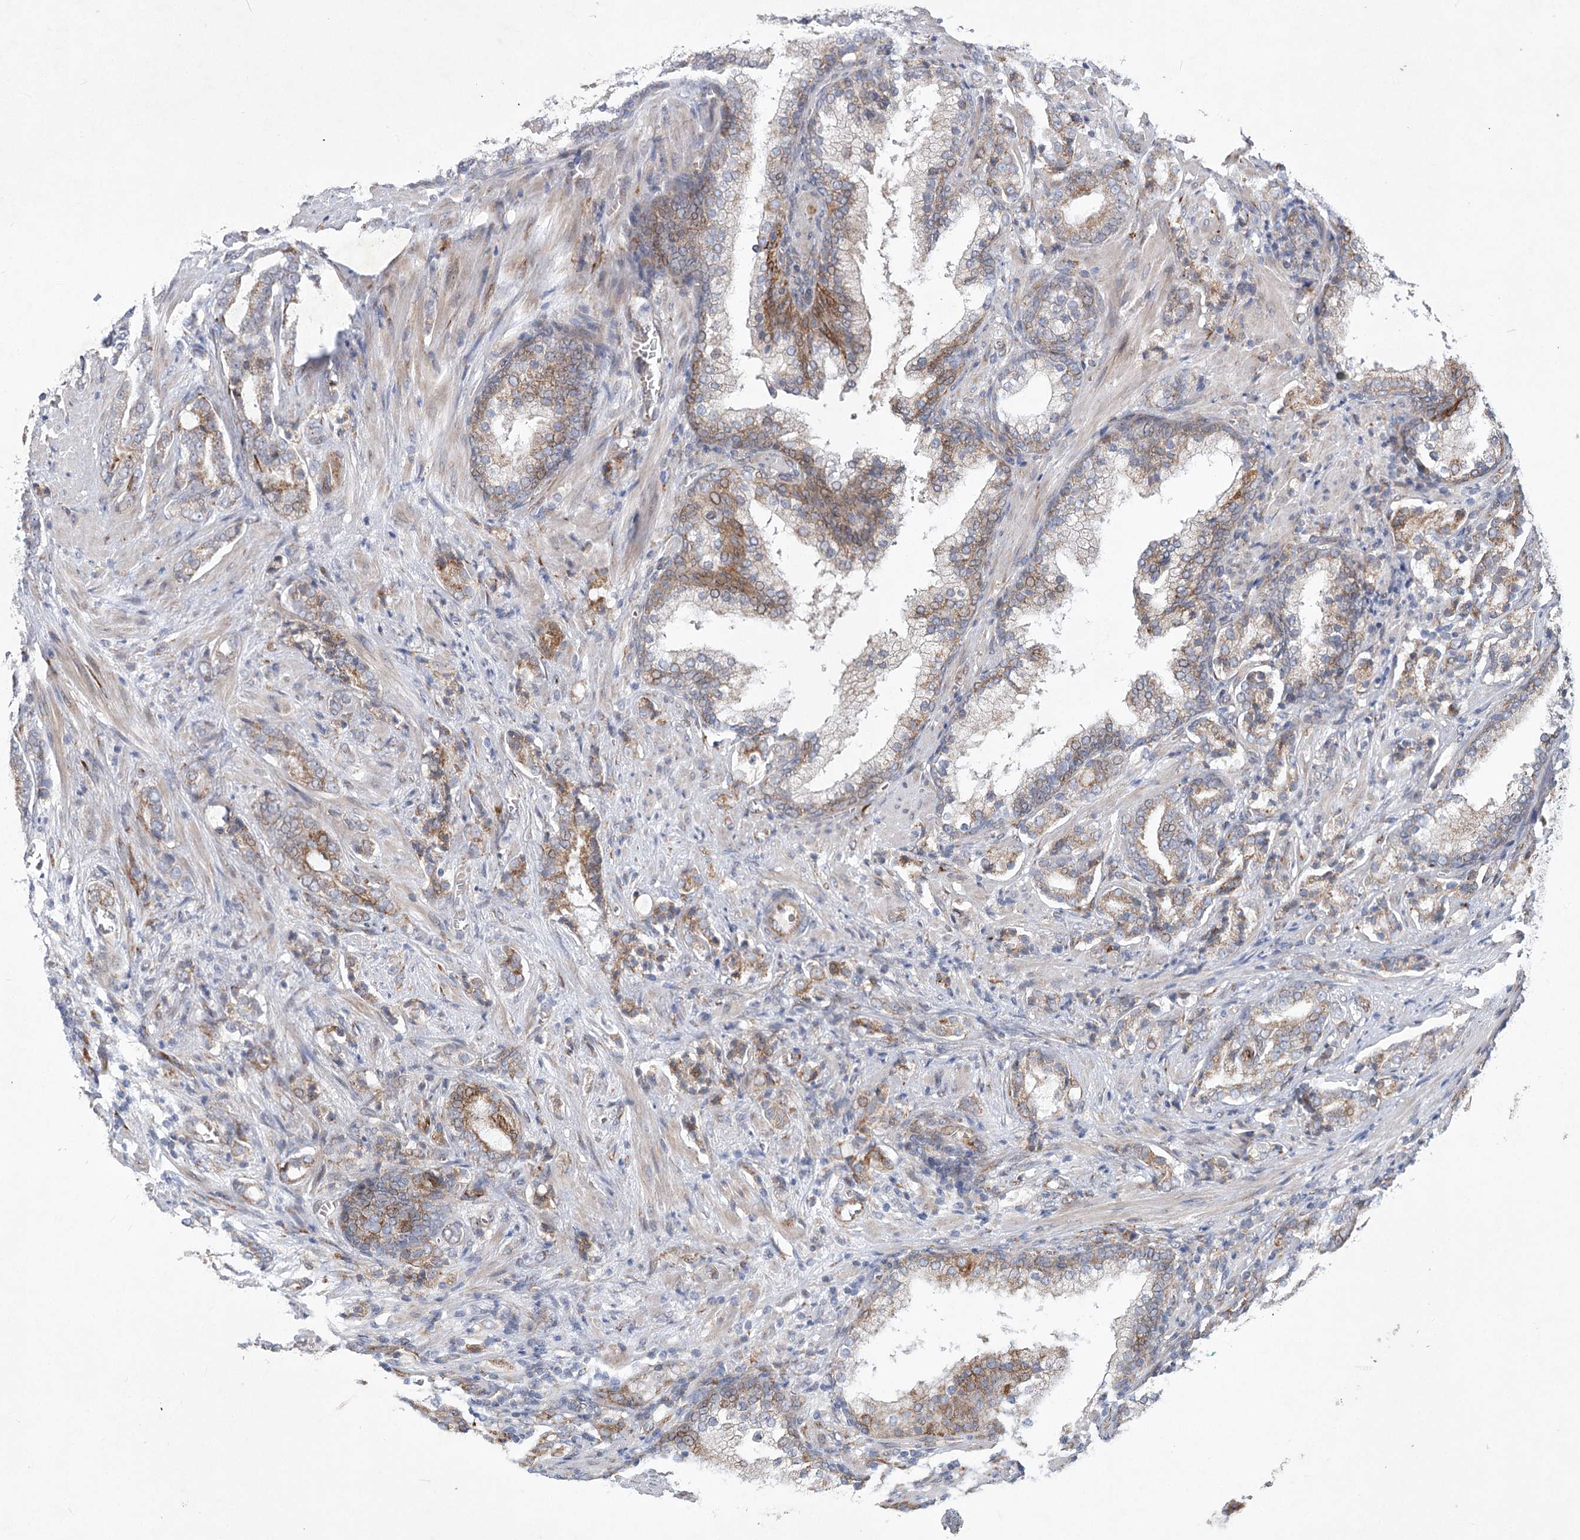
{"staining": {"intensity": "moderate", "quantity": ">75%", "location": "cytoplasmic/membranous"}, "tissue": "prostate cancer", "cell_type": "Tumor cells", "image_type": "cancer", "snomed": [{"axis": "morphology", "description": "Adenocarcinoma, High grade"}, {"axis": "topography", "description": "Prostate"}], "caption": "About >75% of tumor cells in prostate high-grade adenocarcinoma reveal moderate cytoplasmic/membranous protein staining as visualized by brown immunohistochemical staining.", "gene": "GCNT4", "patient": {"sex": "male", "age": 57}}